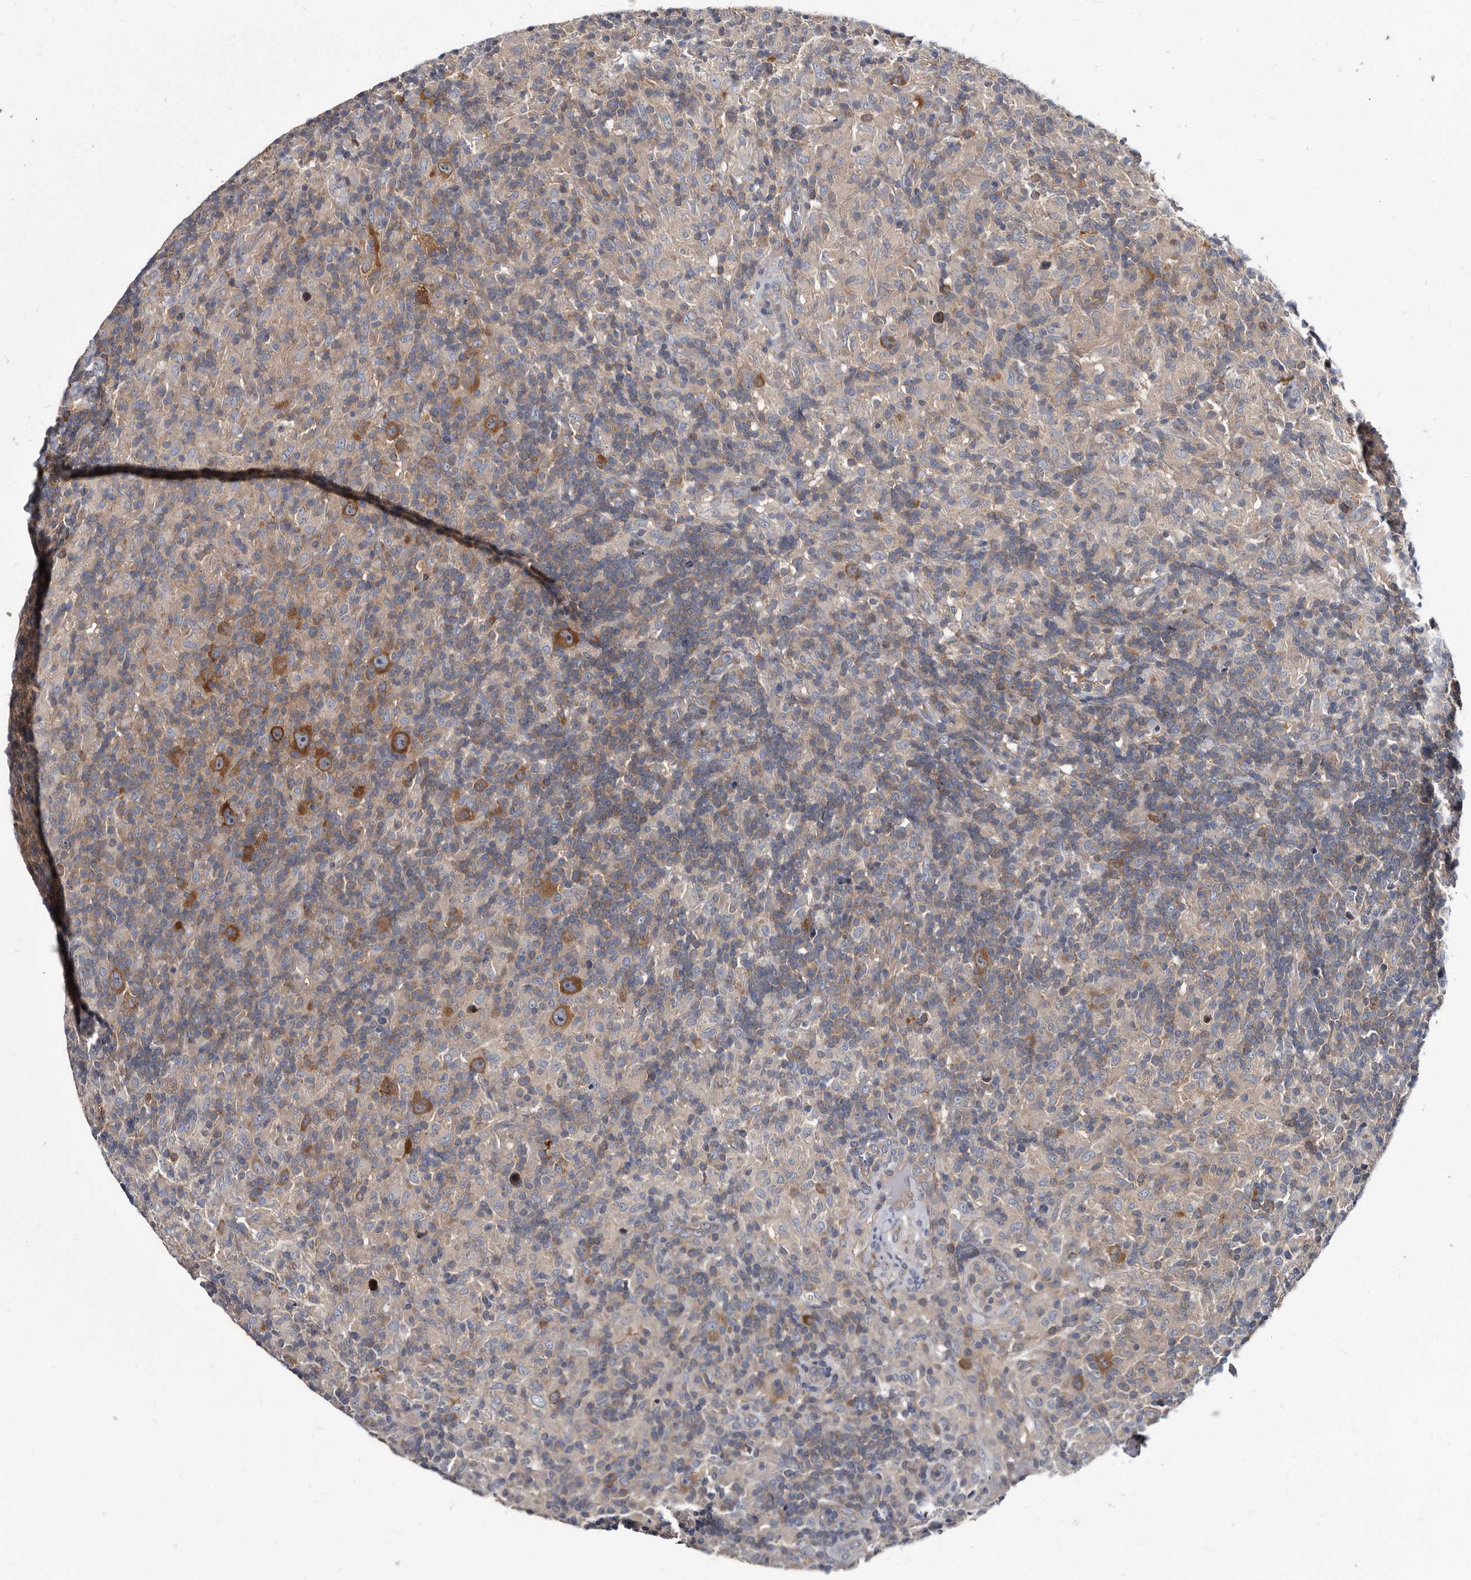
{"staining": {"intensity": "strong", "quantity": ">75%", "location": "cytoplasmic/membranous"}, "tissue": "lymphoma", "cell_type": "Tumor cells", "image_type": "cancer", "snomed": [{"axis": "morphology", "description": "Hodgkin's disease, NOS"}, {"axis": "topography", "description": "Lymph node"}], "caption": "An immunohistochemistry micrograph of tumor tissue is shown. Protein staining in brown shows strong cytoplasmic/membranous positivity in Hodgkin's disease within tumor cells.", "gene": "ABCF2", "patient": {"sex": "male", "age": 70}}